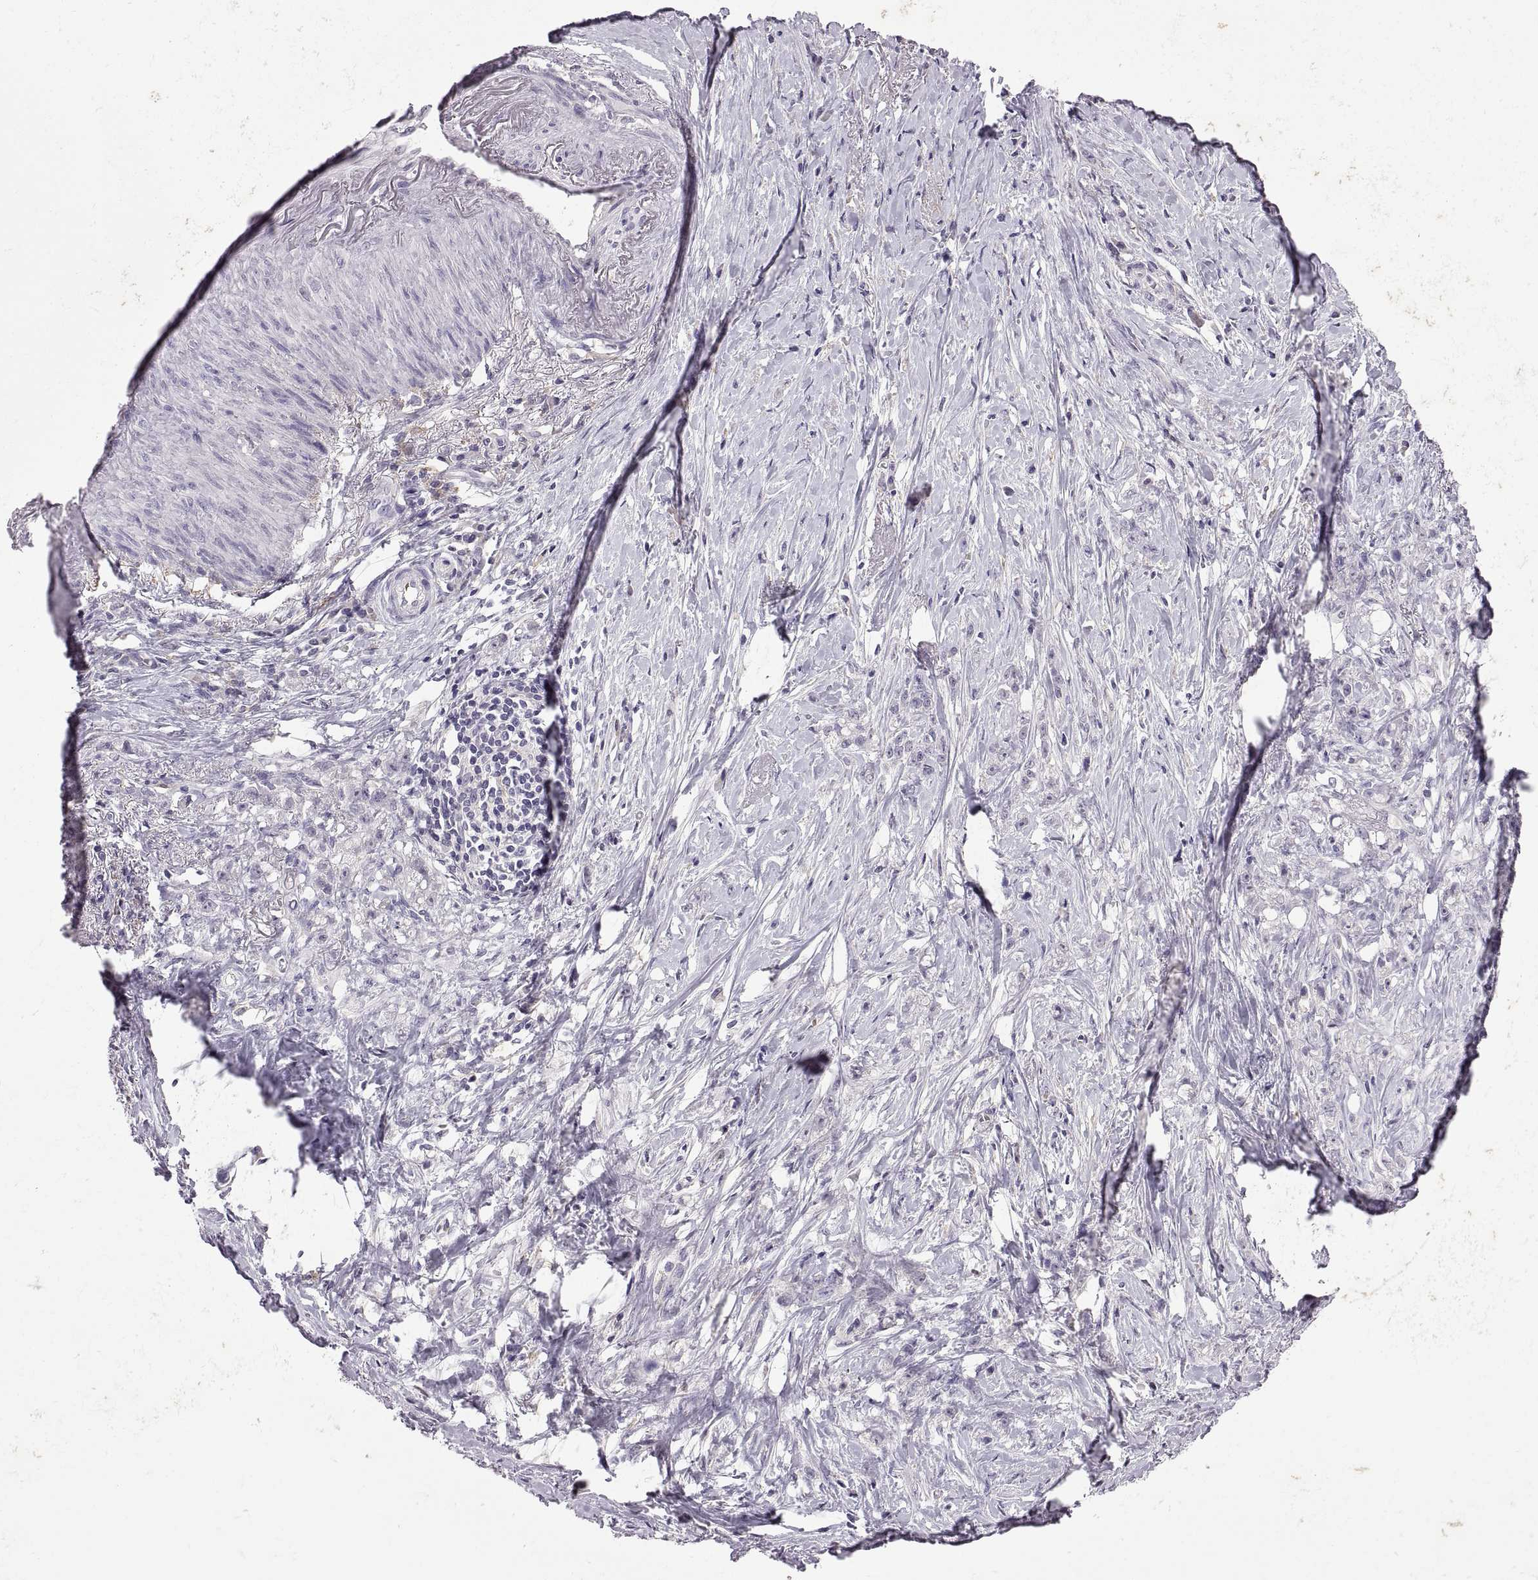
{"staining": {"intensity": "negative", "quantity": "none", "location": "none"}, "tissue": "stomach cancer", "cell_type": "Tumor cells", "image_type": "cancer", "snomed": [{"axis": "morphology", "description": "Adenocarcinoma, NOS"}, {"axis": "topography", "description": "Stomach, lower"}], "caption": "Protein analysis of adenocarcinoma (stomach) shows no significant staining in tumor cells.", "gene": "MEIOC", "patient": {"sex": "male", "age": 88}}